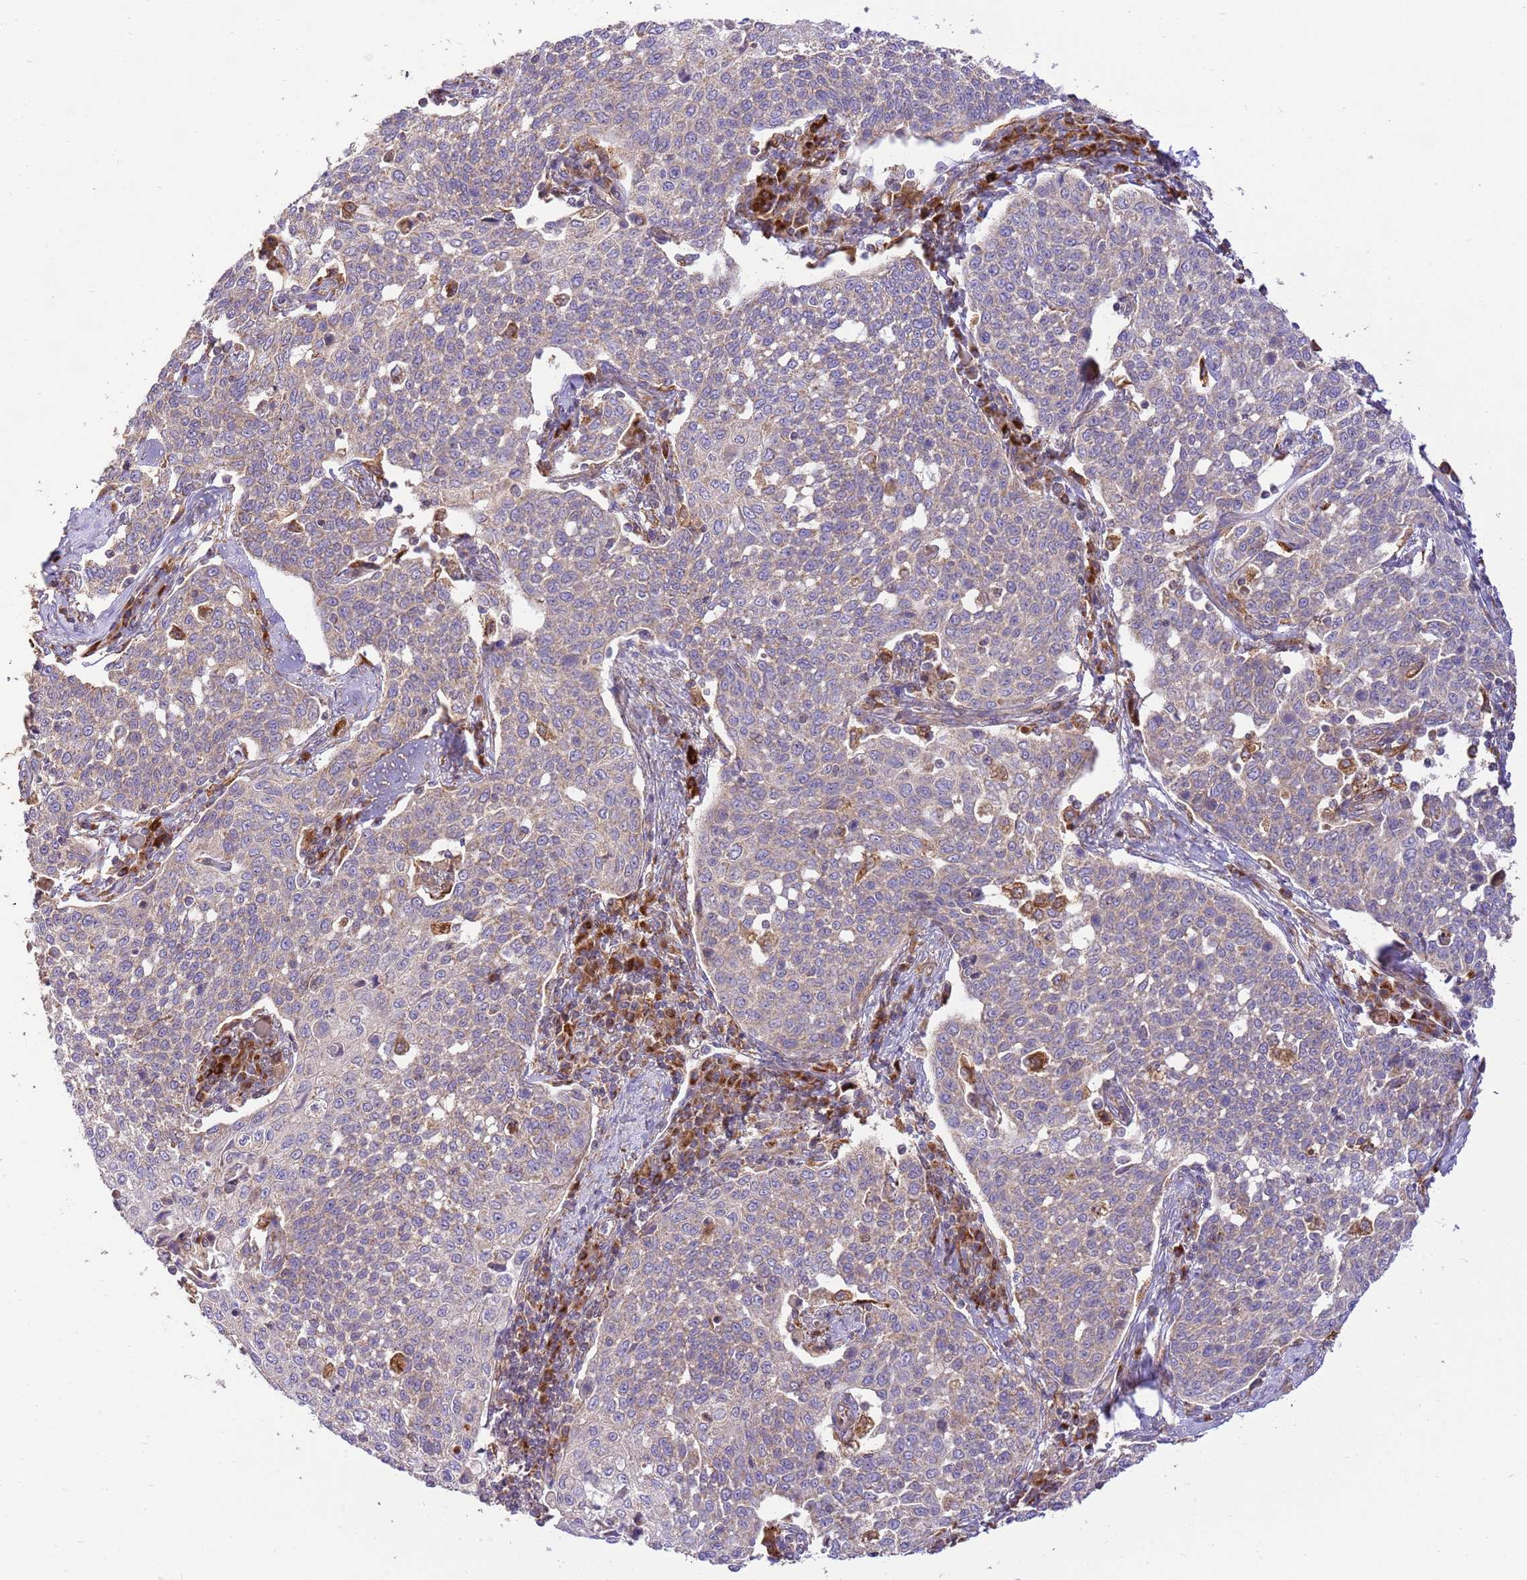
{"staining": {"intensity": "weak", "quantity": "25%-75%", "location": "cytoplasmic/membranous"}, "tissue": "cervical cancer", "cell_type": "Tumor cells", "image_type": "cancer", "snomed": [{"axis": "morphology", "description": "Squamous cell carcinoma, NOS"}, {"axis": "topography", "description": "Cervix"}], "caption": "Immunohistochemical staining of human cervical squamous cell carcinoma demonstrates weak cytoplasmic/membranous protein staining in about 25%-75% of tumor cells.", "gene": "SPATA2L", "patient": {"sex": "female", "age": 34}}